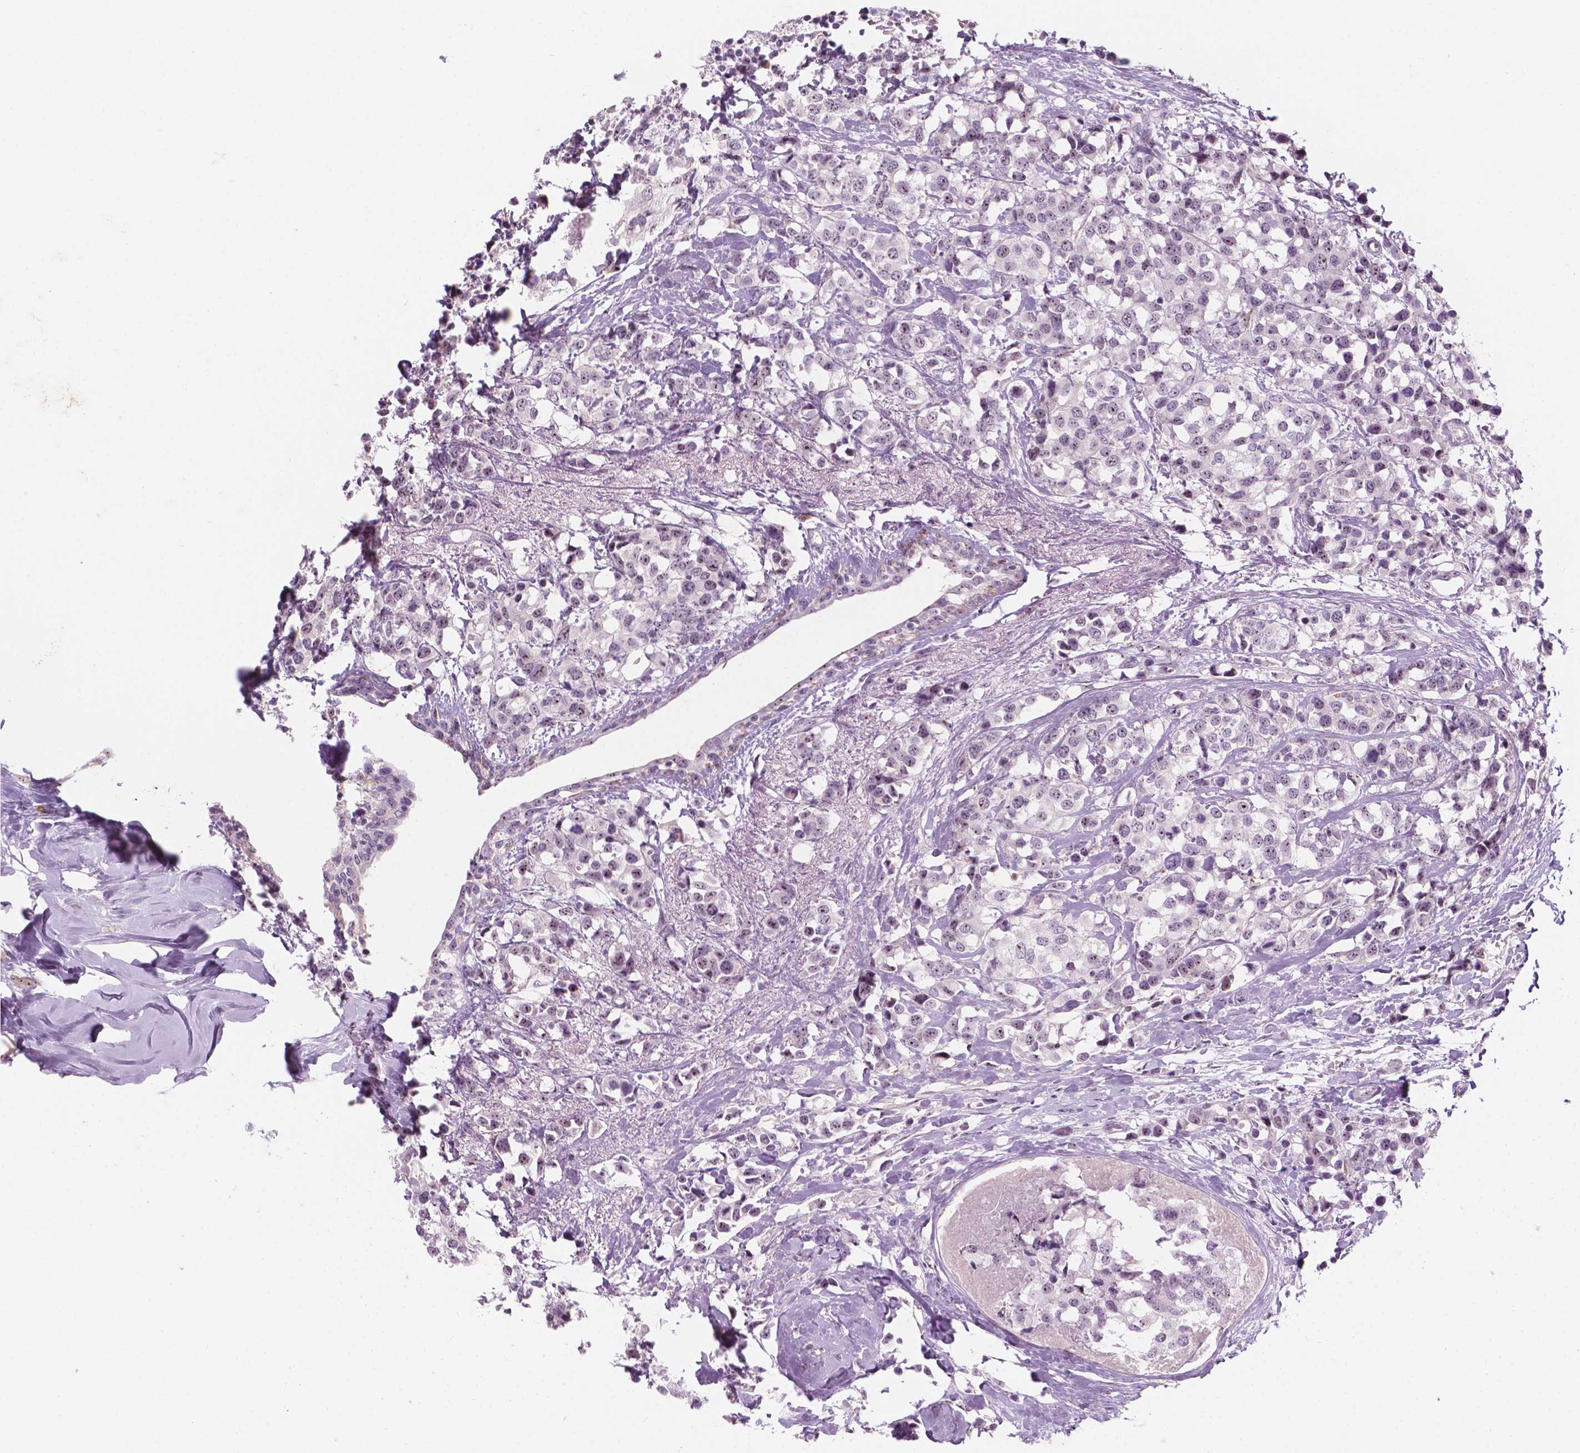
{"staining": {"intensity": "negative", "quantity": "none", "location": "none"}, "tissue": "breast cancer", "cell_type": "Tumor cells", "image_type": "cancer", "snomed": [{"axis": "morphology", "description": "Lobular carcinoma"}, {"axis": "topography", "description": "Breast"}], "caption": "This is an IHC photomicrograph of lobular carcinoma (breast). There is no staining in tumor cells.", "gene": "ZNF853", "patient": {"sex": "female", "age": 59}}